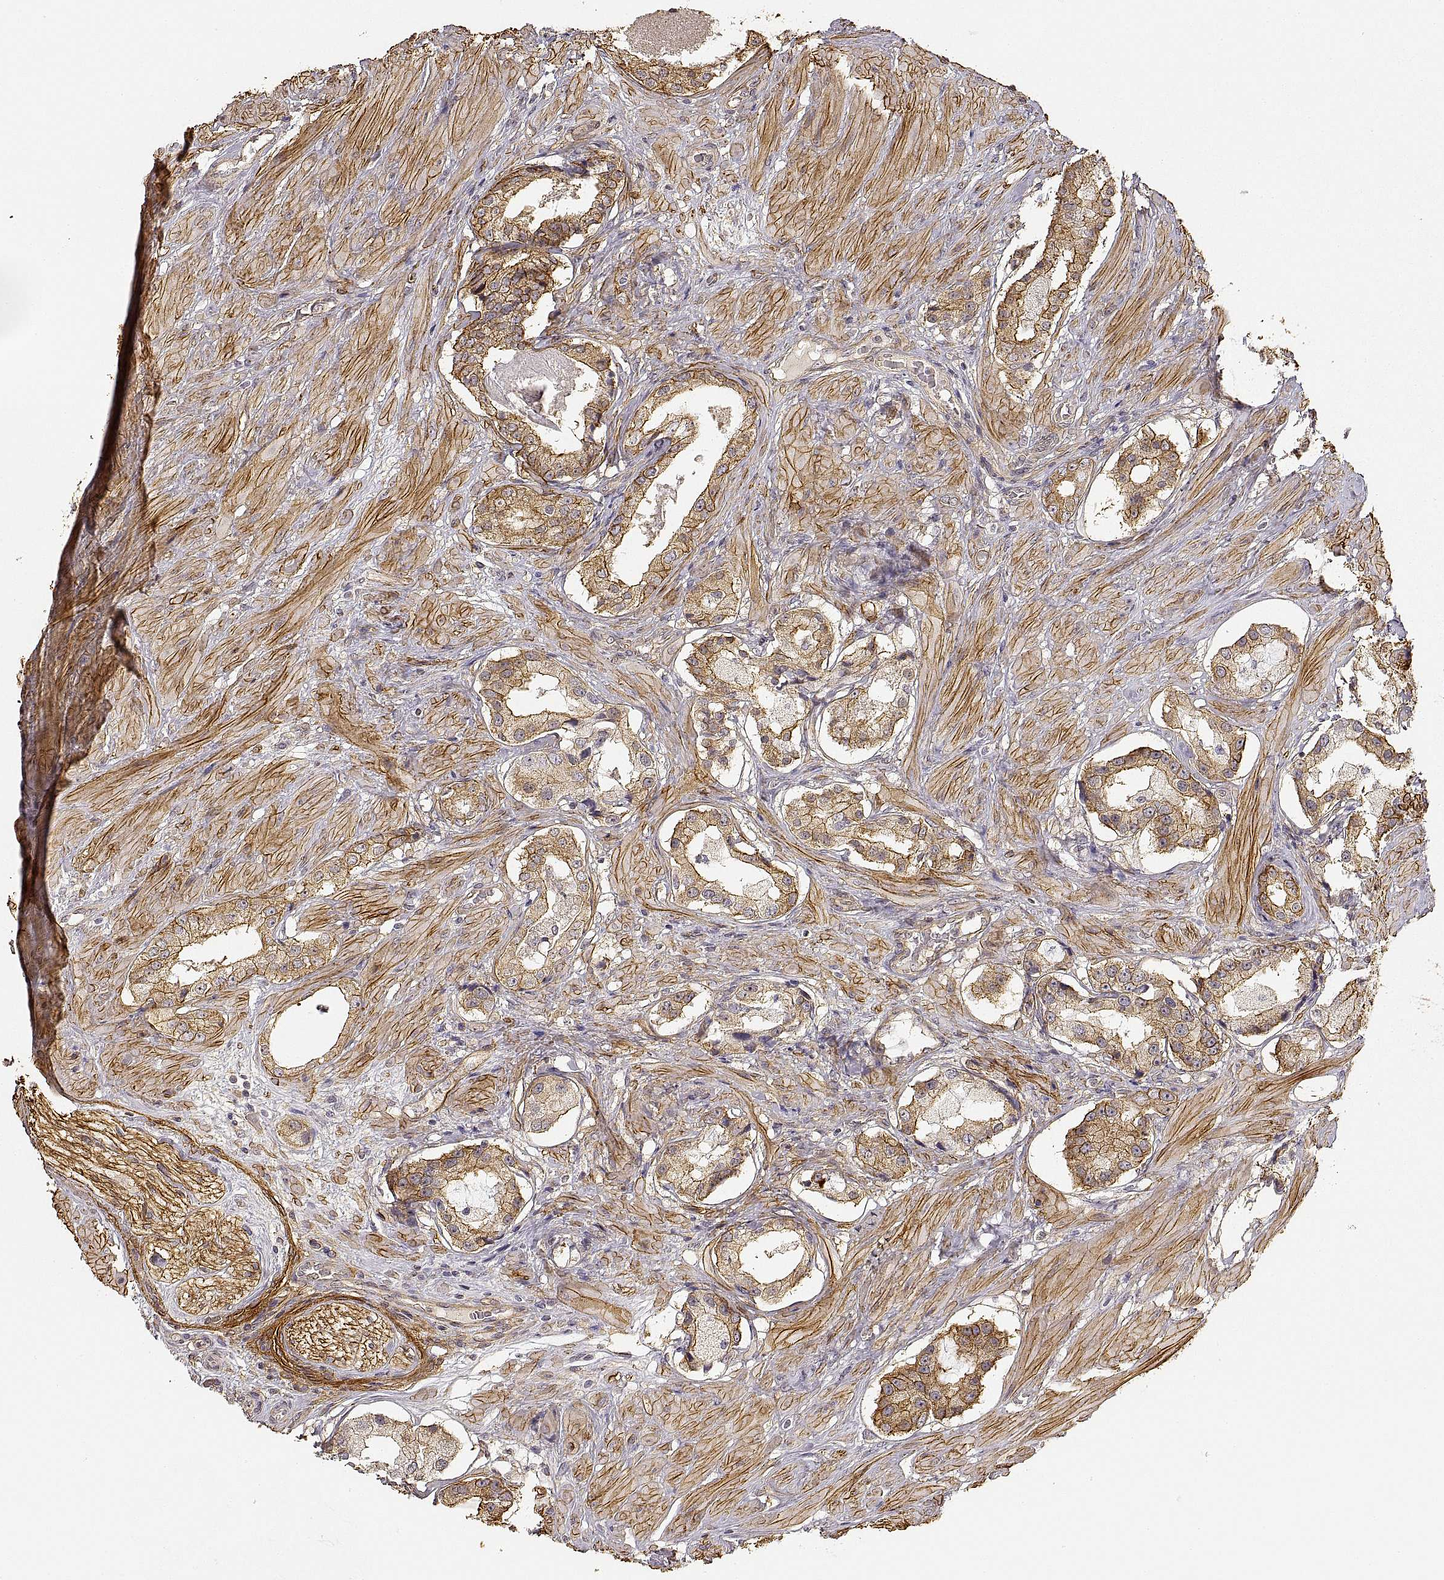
{"staining": {"intensity": "strong", "quantity": ">75%", "location": "cytoplasmic/membranous"}, "tissue": "prostate cancer", "cell_type": "Tumor cells", "image_type": "cancer", "snomed": [{"axis": "morphology", "description": "Adenocarcinoma, Low grade"}, {"axis": "topography", "description": "Prostate"}], "caption": "Adenocarcinoma (low-grade) (prostate) tissue reveals strong cytoplasmic/membranous staining in approximately >75% of tumor cells, visualized by immunohistochemistry. The staining was performed using DAB (3,3'-diaminobenzidine) to visualize the protein expression in brown, while the nuclei were stained in blue with hematoxylin (Magnification: 20x).", "gene": "LAMA4", "patient": {"sex": "male", "age": 60}}